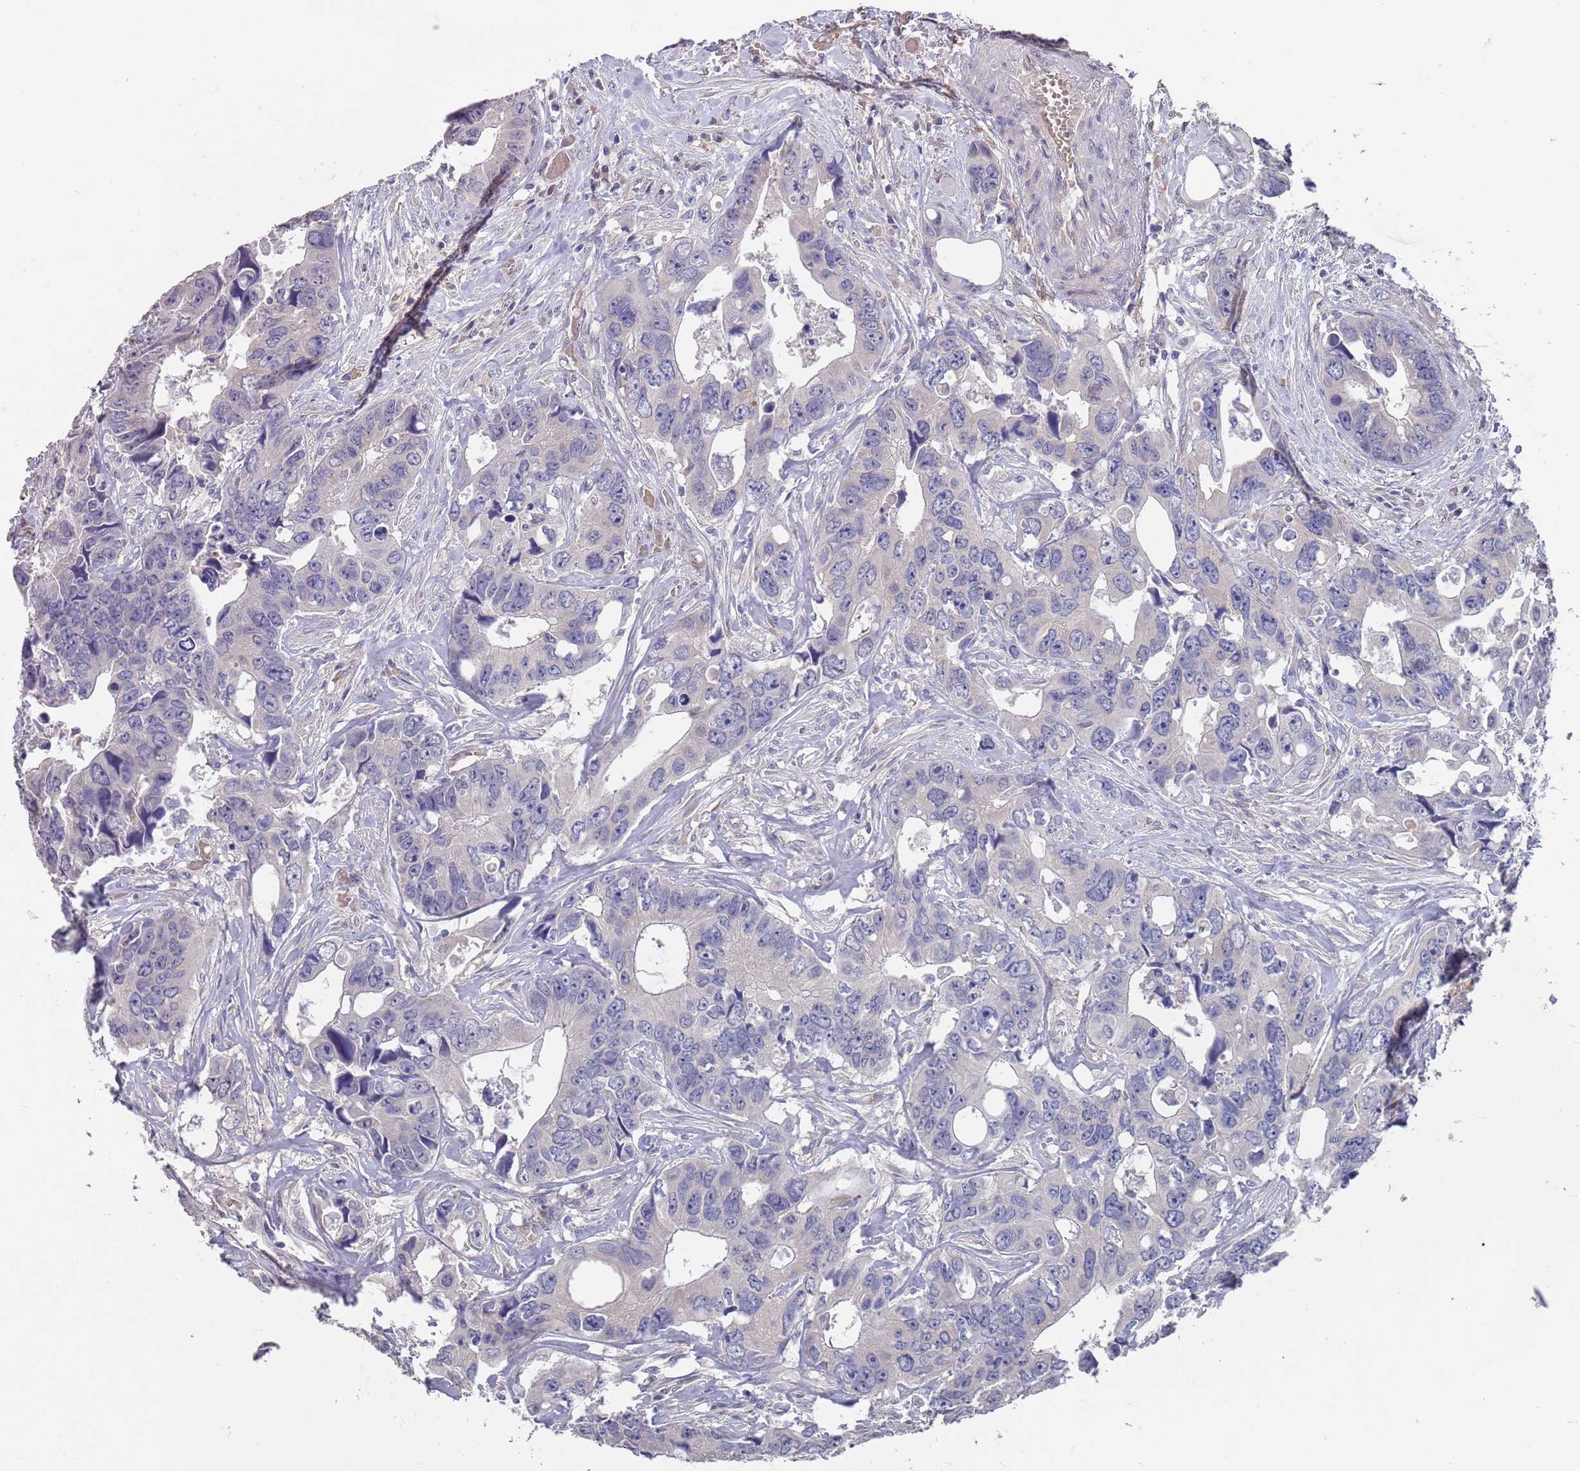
{"staining": {"intensity": "negative", "quantity": "none", "location": "none"}, "tissue": "colorectal cancer", "cell_type": "Tumor cells", "image_type": "cancer", "snomed": [{"axis": "morphology", "description": "Adenocarcinoma, NOS"}, {"axis": "topography", "description": "Rectum"}], "caption": "Immunohistochemical staining of human colorectal cancer (adenocarcinoma) shows no significant expression in tumor cells. Brightfield microscopy of immunohistochemistry (IHC) stained with DAB (brown) and hematoxylin (blue), captured at high magnification.", "gene": "ANK2", "patient": {"sex": "male", "age": 57}}